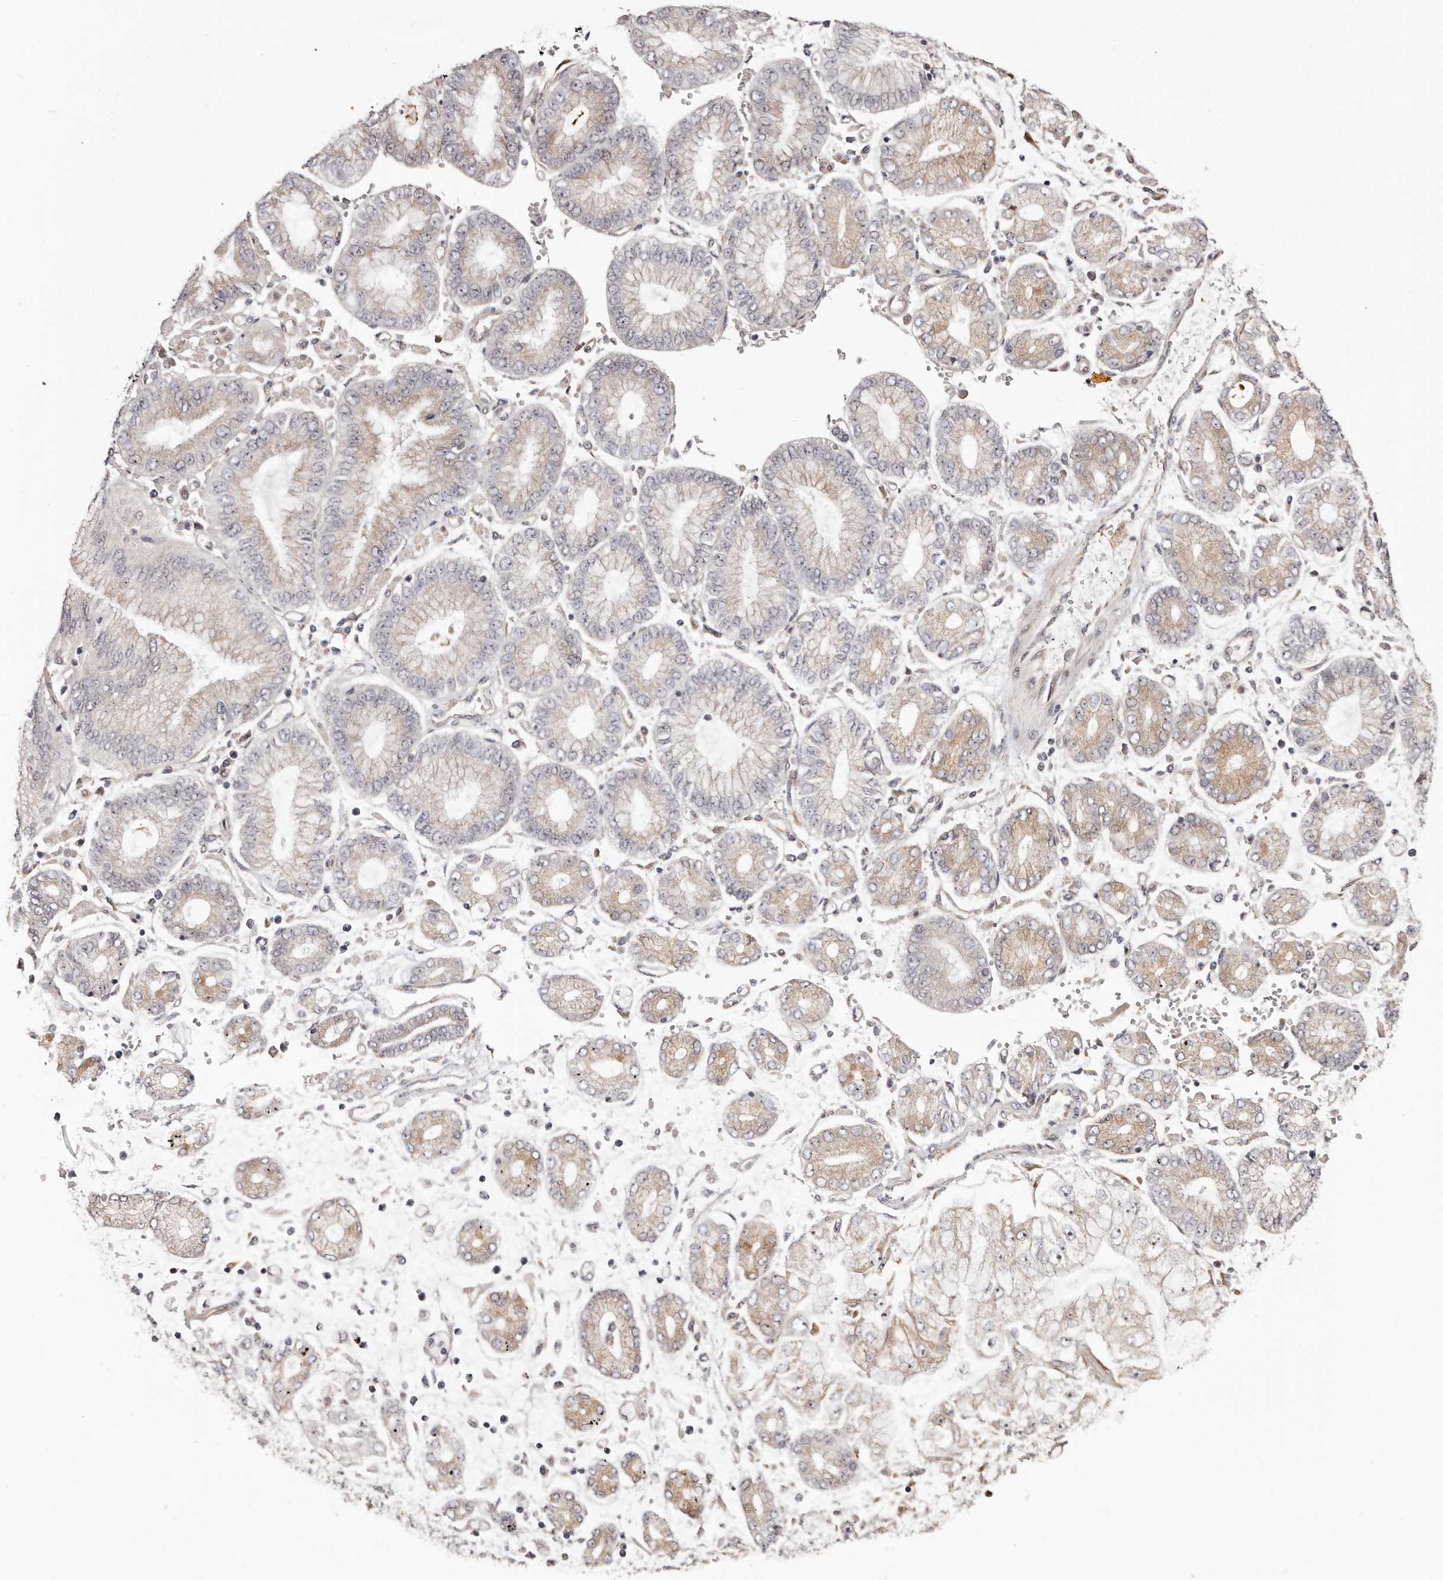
{"staining": {"intensity": "weak", "quantity": "25%-75%", "location": "cytoplasmic/membranous"}, "tissue": "stomach cancer", "cell_type": "Tumor cells", "image_type": "cancer", "snomed": [{"axis": "morphology", "description": "Adenocarcinoma, NOS"}, {"axis": "topography", "description": "Stomach"}], "caption": "The micrograph exhibits a brown stain indicating the presence of a protein in the cytoplasmic/membranous of tumor cells in stomach cancer (adenocarcinoma).", "gene": "NOL12", "patient": {"sex": "male", "age": 76}}